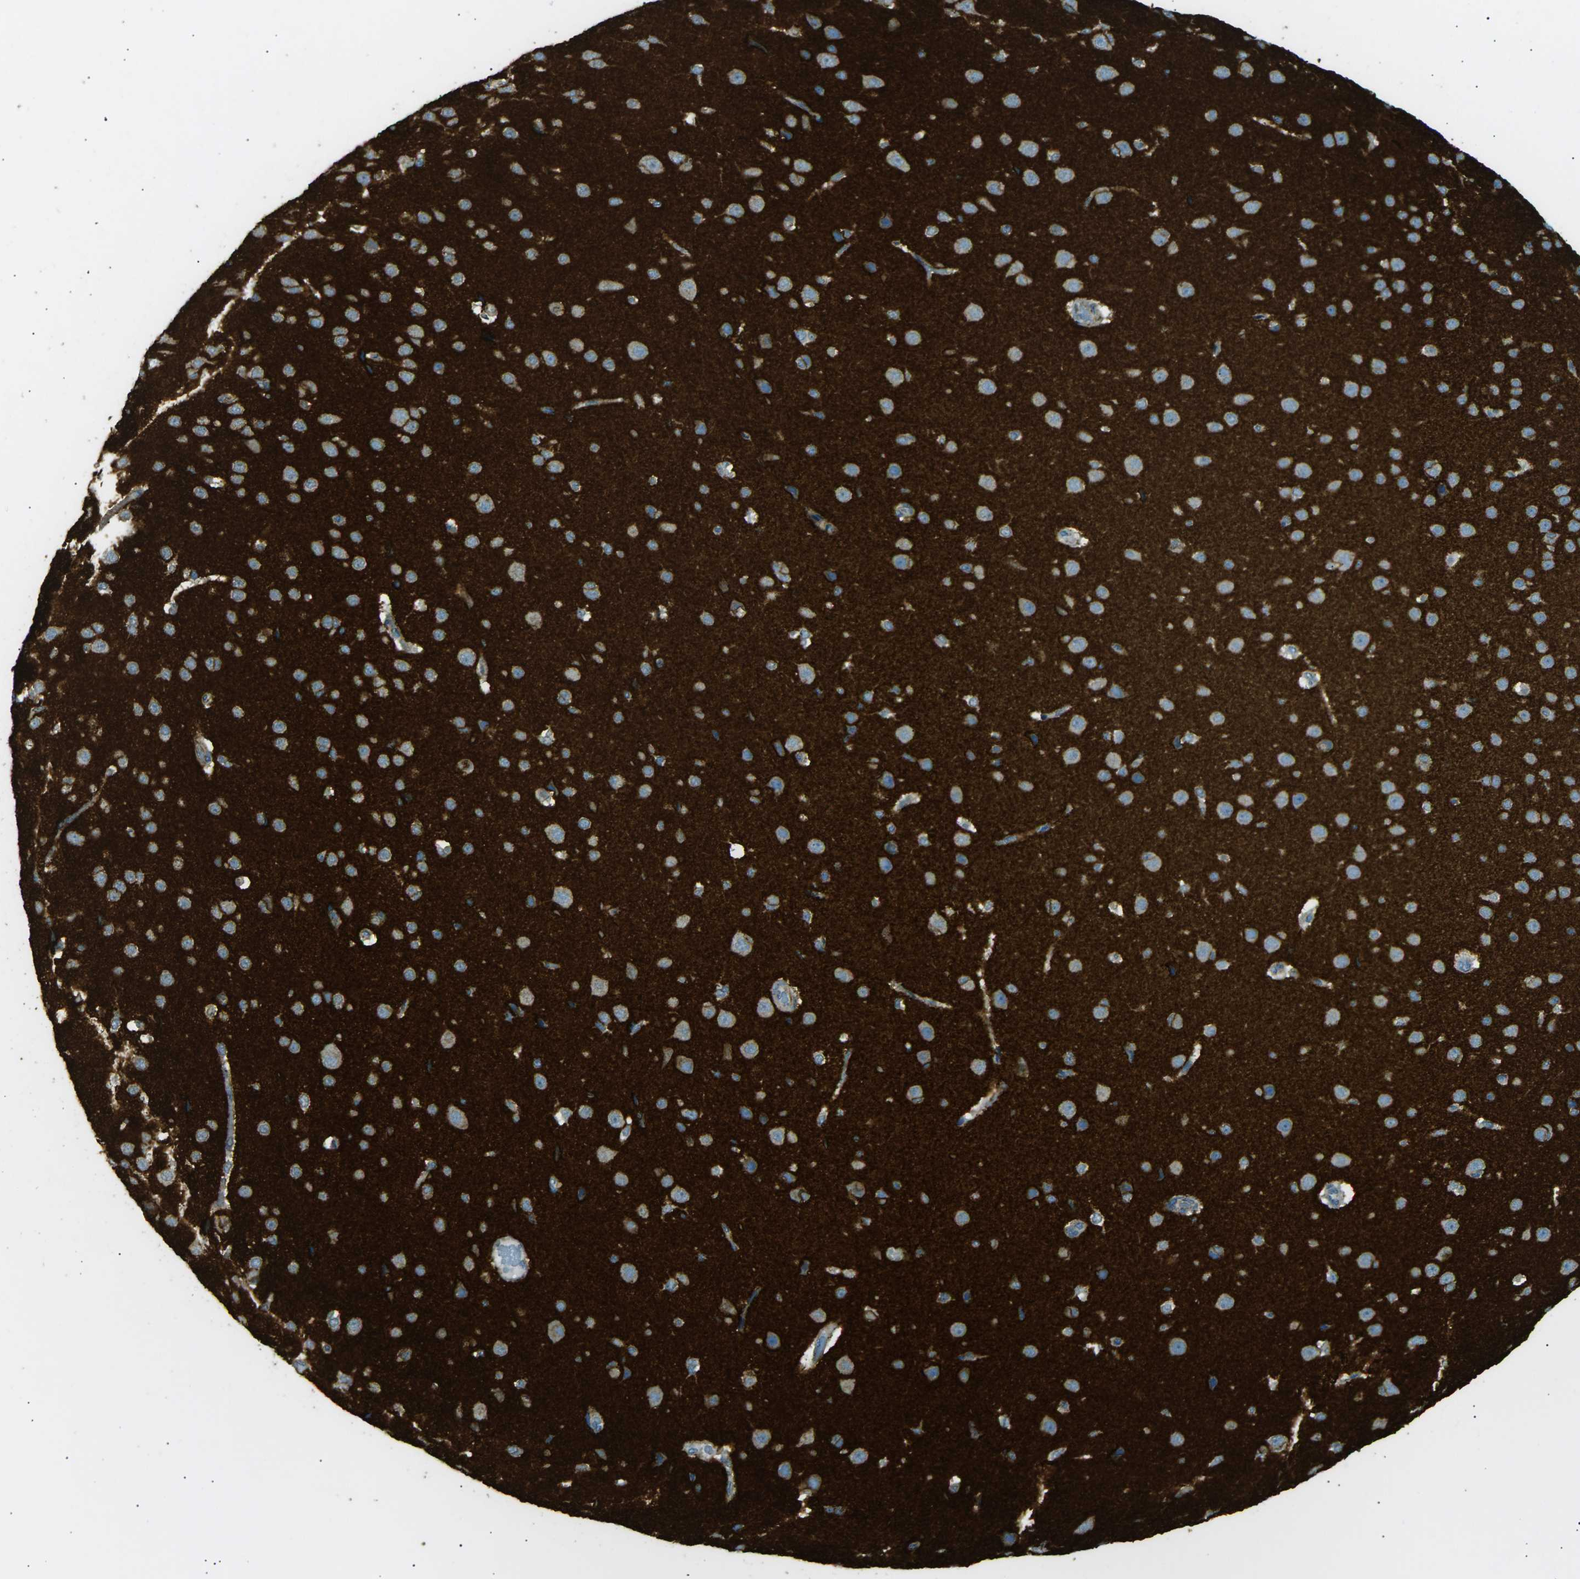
{"staining": {"intensity": "negative", "quantity": "none", "location": "none"}, "tissue": "cerebral cortex", "cell_type": "Endothelial cells", "image_type": "normal", "snomed": [{"axis": "morphology", "description": "Normal tissue, NOS"}, {"axis": "morphology", "description": "Developmental malformation"}, {"axis": "topography", "description": "Cerebral cortex"}], "caption": "A histopathology image of human cerebral cortex is negative for staining in endothelial cells.", "gene": "ATP2B4", "patient": {"sex": "female", "age": 30}}